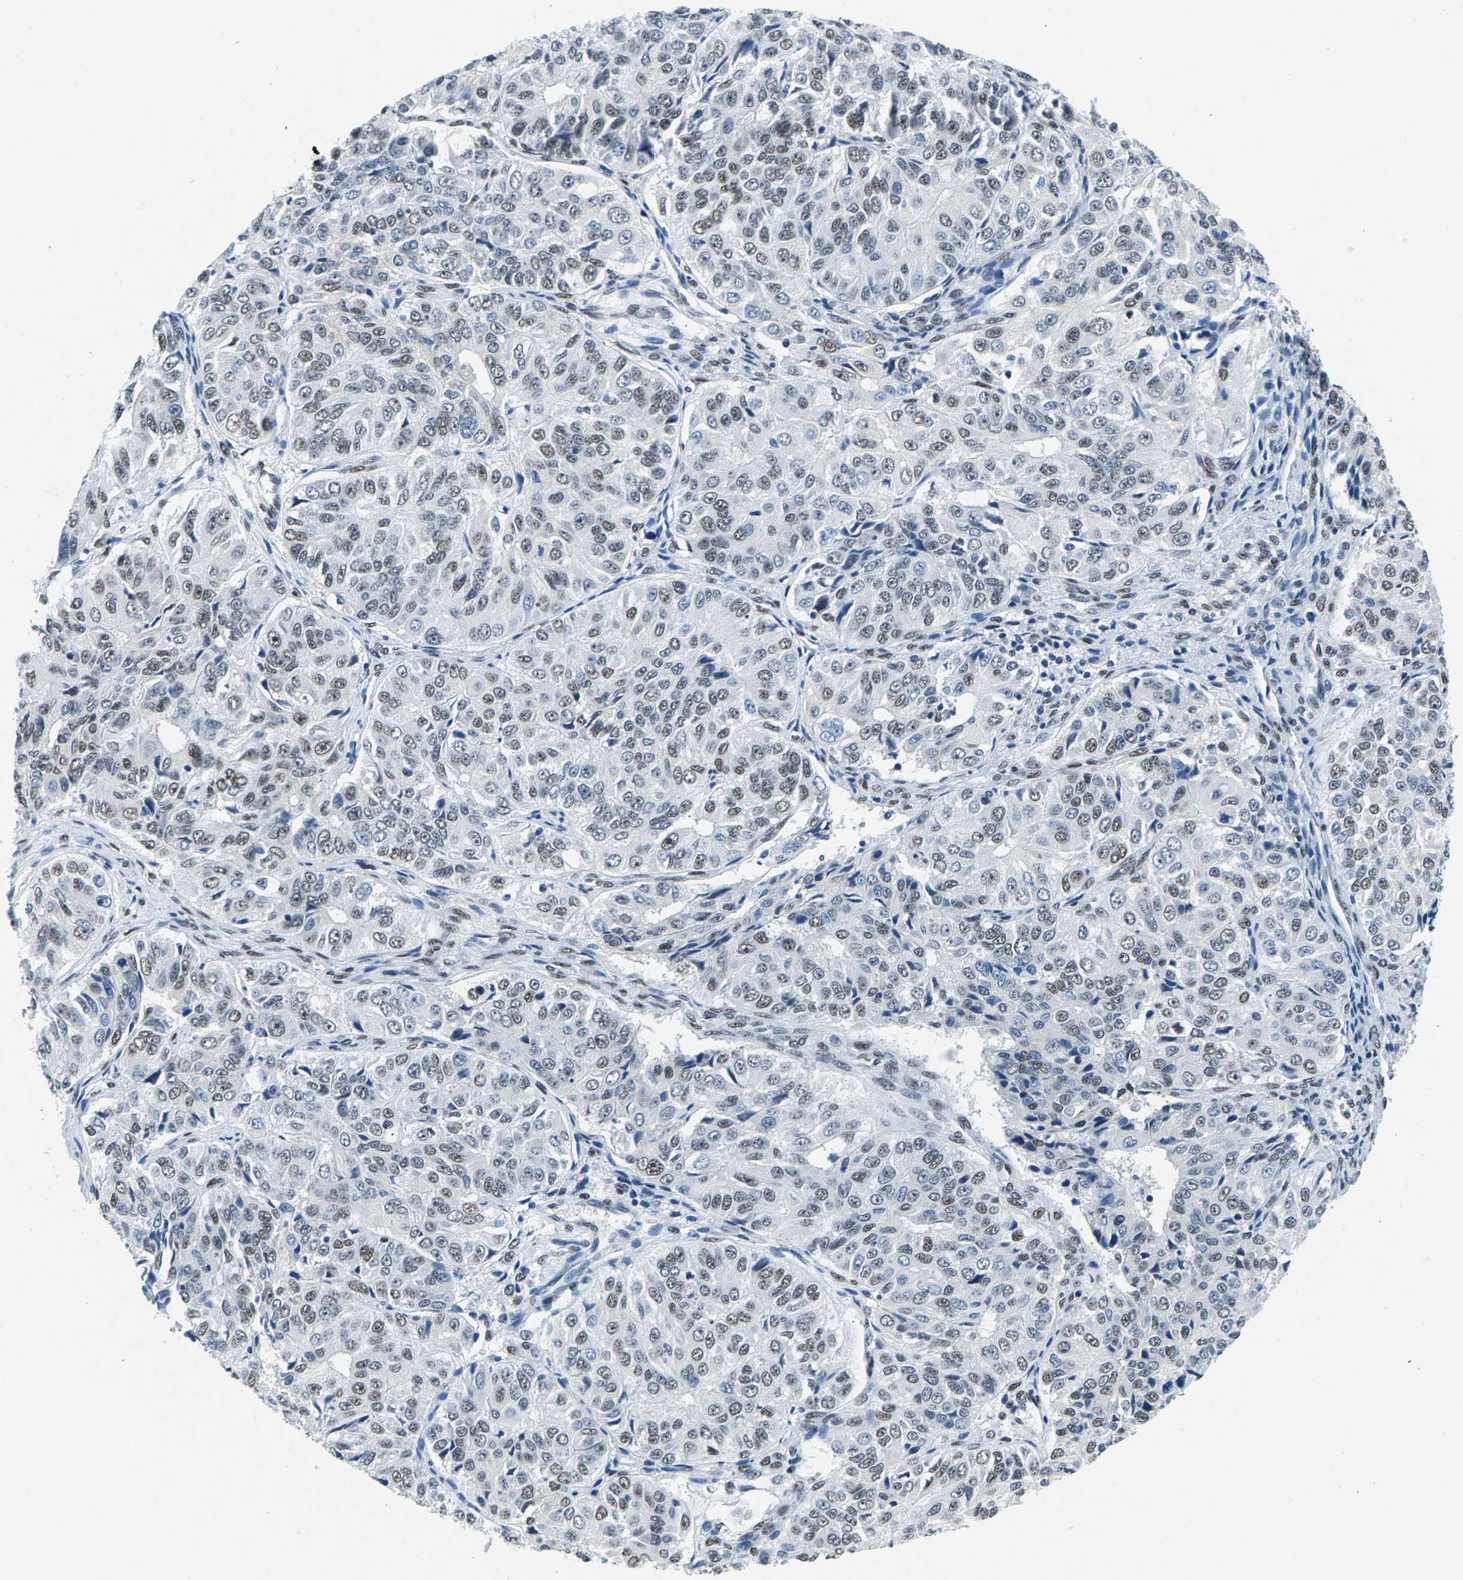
{"staining": {"intensity": "weak", "quantity": "25%-75%", "location": "nuclear"}, "tissue": "ovarian cancer", "cell_type": "Tumor cells", "image_type": "cancer", "snomed": [{"axis": "morphology", "description": "Carcinoma, endometroid"}, {"axis": "topography", "description": "Ovary"}], "caption": "The histopathology image displays staining of ovarian cancer (endometroid carcinoma), revealing weak nuclear protein positivity (brown color) within tumor cells.", "gene": "ATF2", "patient": {"sex": "female", "age": 51}}